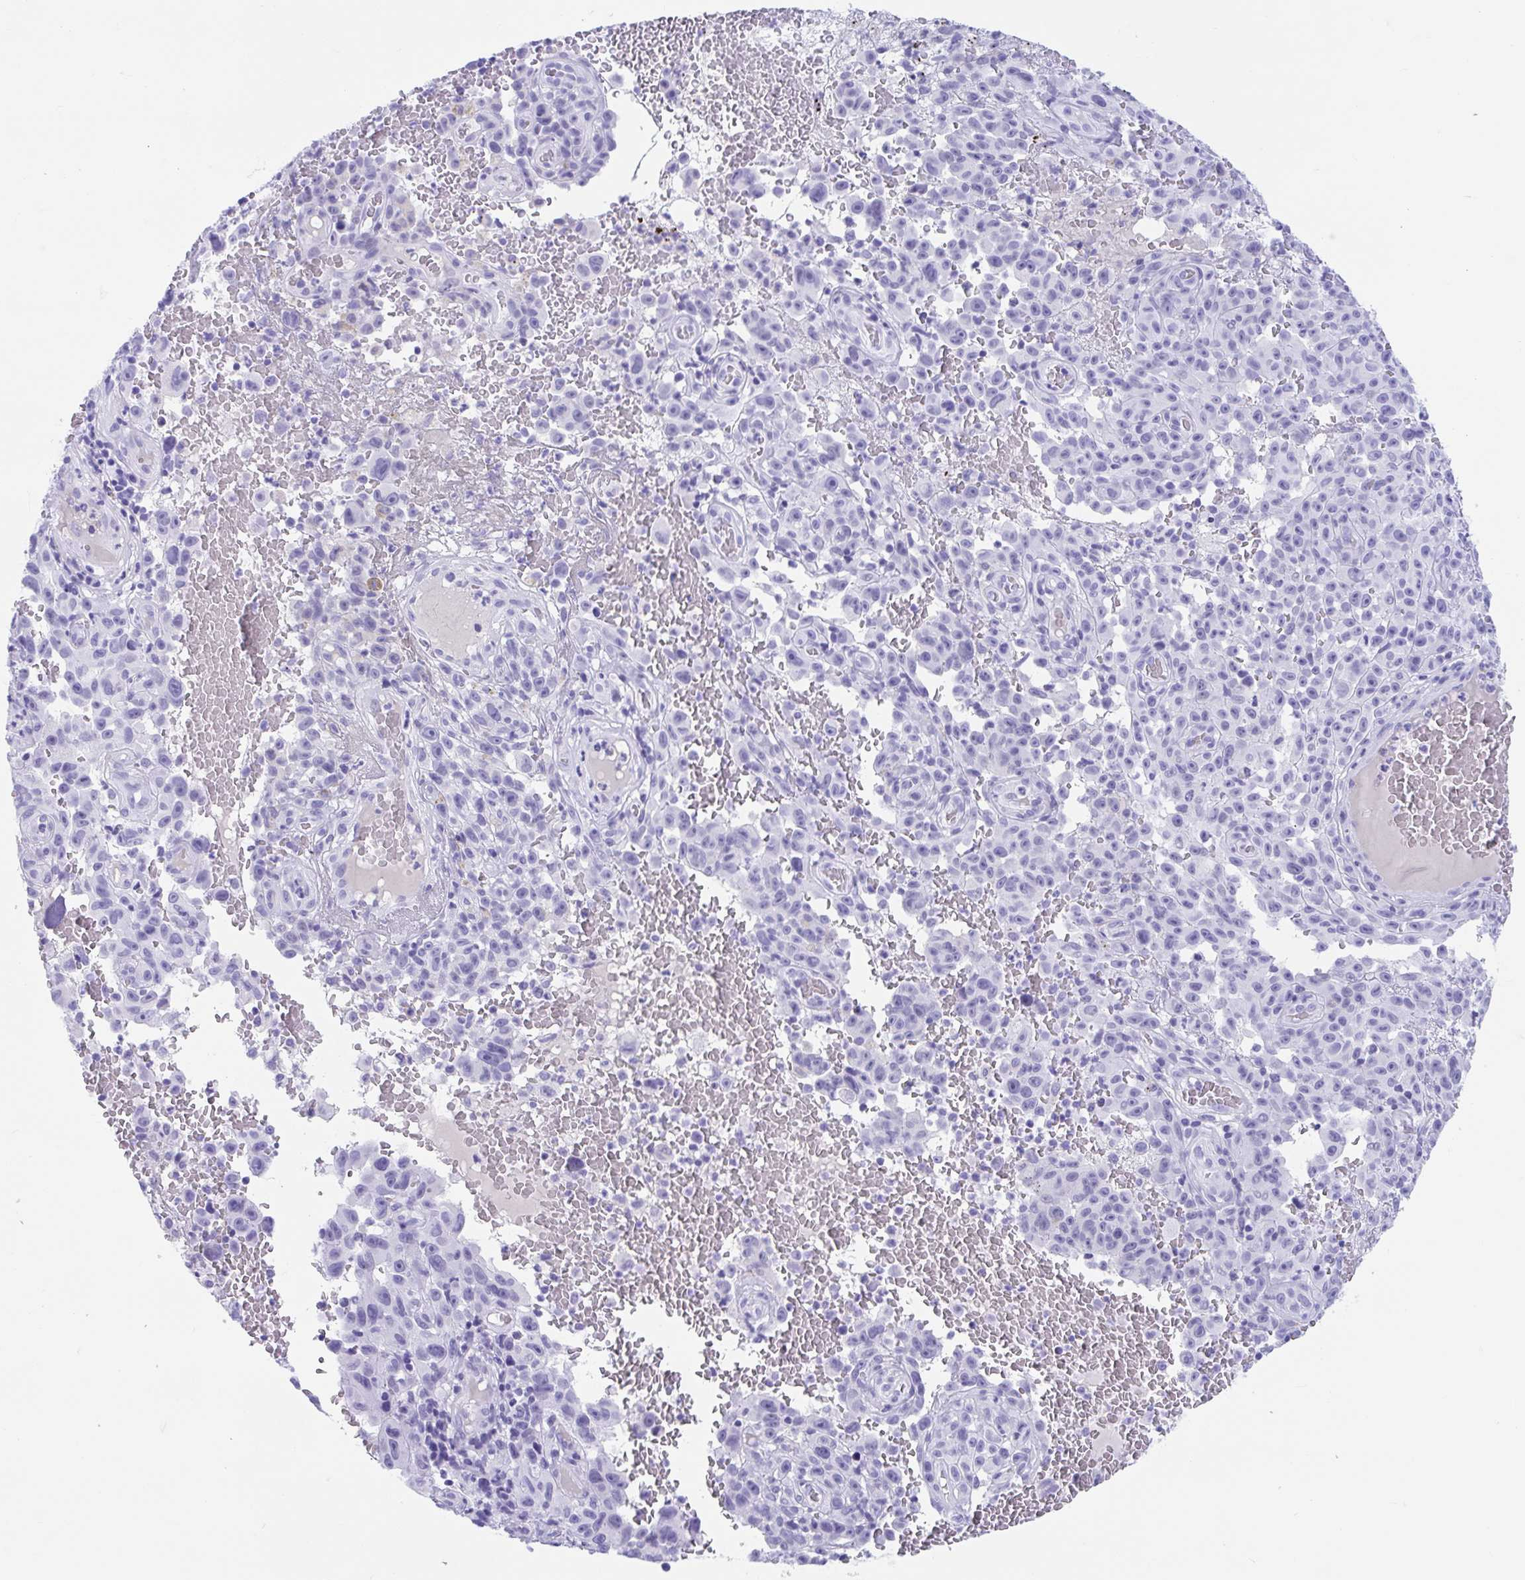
{"staining": {"intensity": "negative", "quantity": "none", "location": "none"}, "tissue": "melanoma", "cell_type": "Tumor cells", "image_type": "cancer", "snomed": [{"axis": "morphology", "description": "Malignant melanoma, NOS"}, {"axis": "topography", "description": "Skin"}], "caption": "This is an IHC photomicrograph of human malignant melanoma. There is no positivity in tumor cells.", "gene": "TMEM35A", "patient": {"sex": "female", "age": 82}}